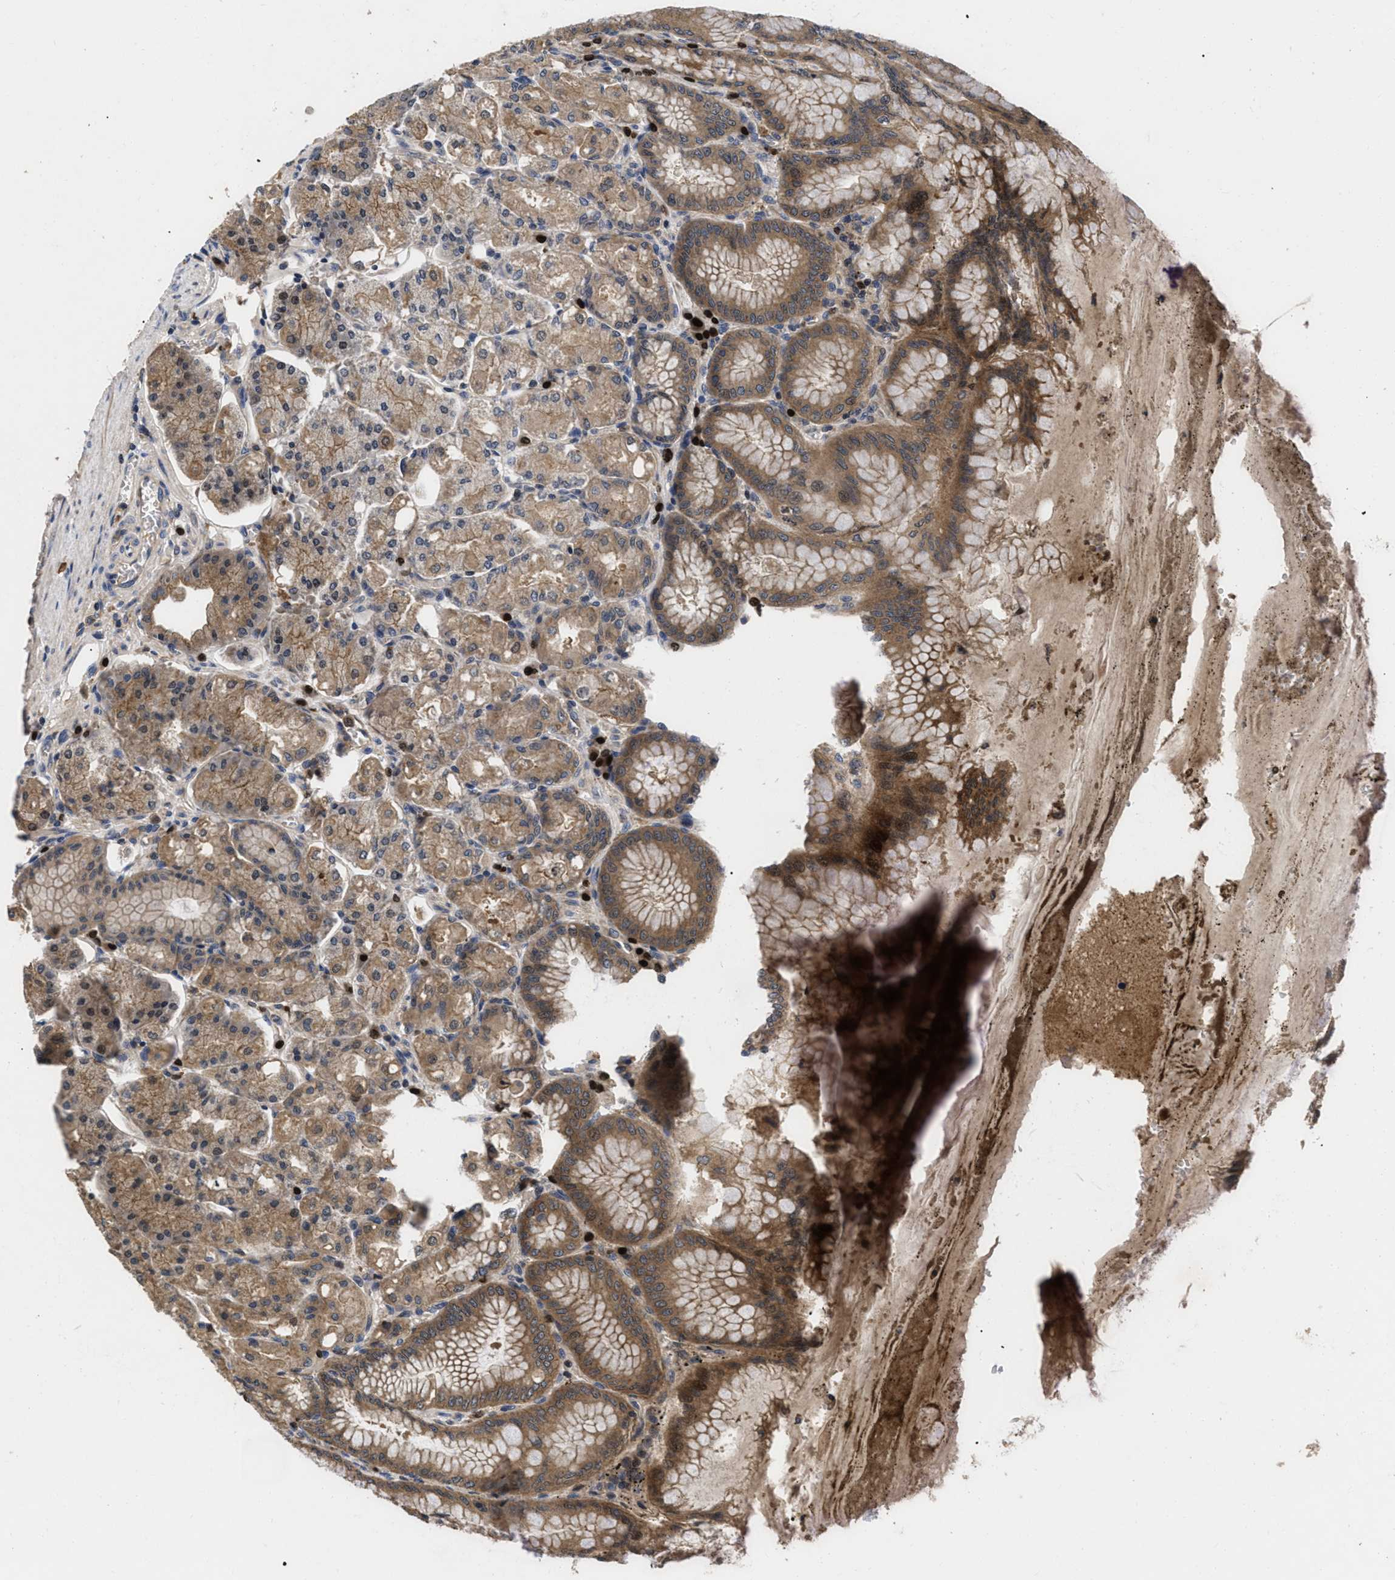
{"staining": {"intensity": "strong", "quantity": "25%-75%", "location": "cytoplasmic/membranous,nuclear"}, "tissue": "stomach", "cell_type": "Glandular cells", "image_type": "normal", "snomed": [{"axis": "morphology", "description": "Normal tissue, NOS"}, {"axis": "topography", "description": "Stomach, lower"}], "caption": "This photomicrograph demonstrates IHC staining of normal stomach, with high strong cytoplasmic/membranous,nuclear expression in approximately 25%-75% of glandular cells.", "gene": "FAM200A", "patient": {"sex": "male", "age": 71}}